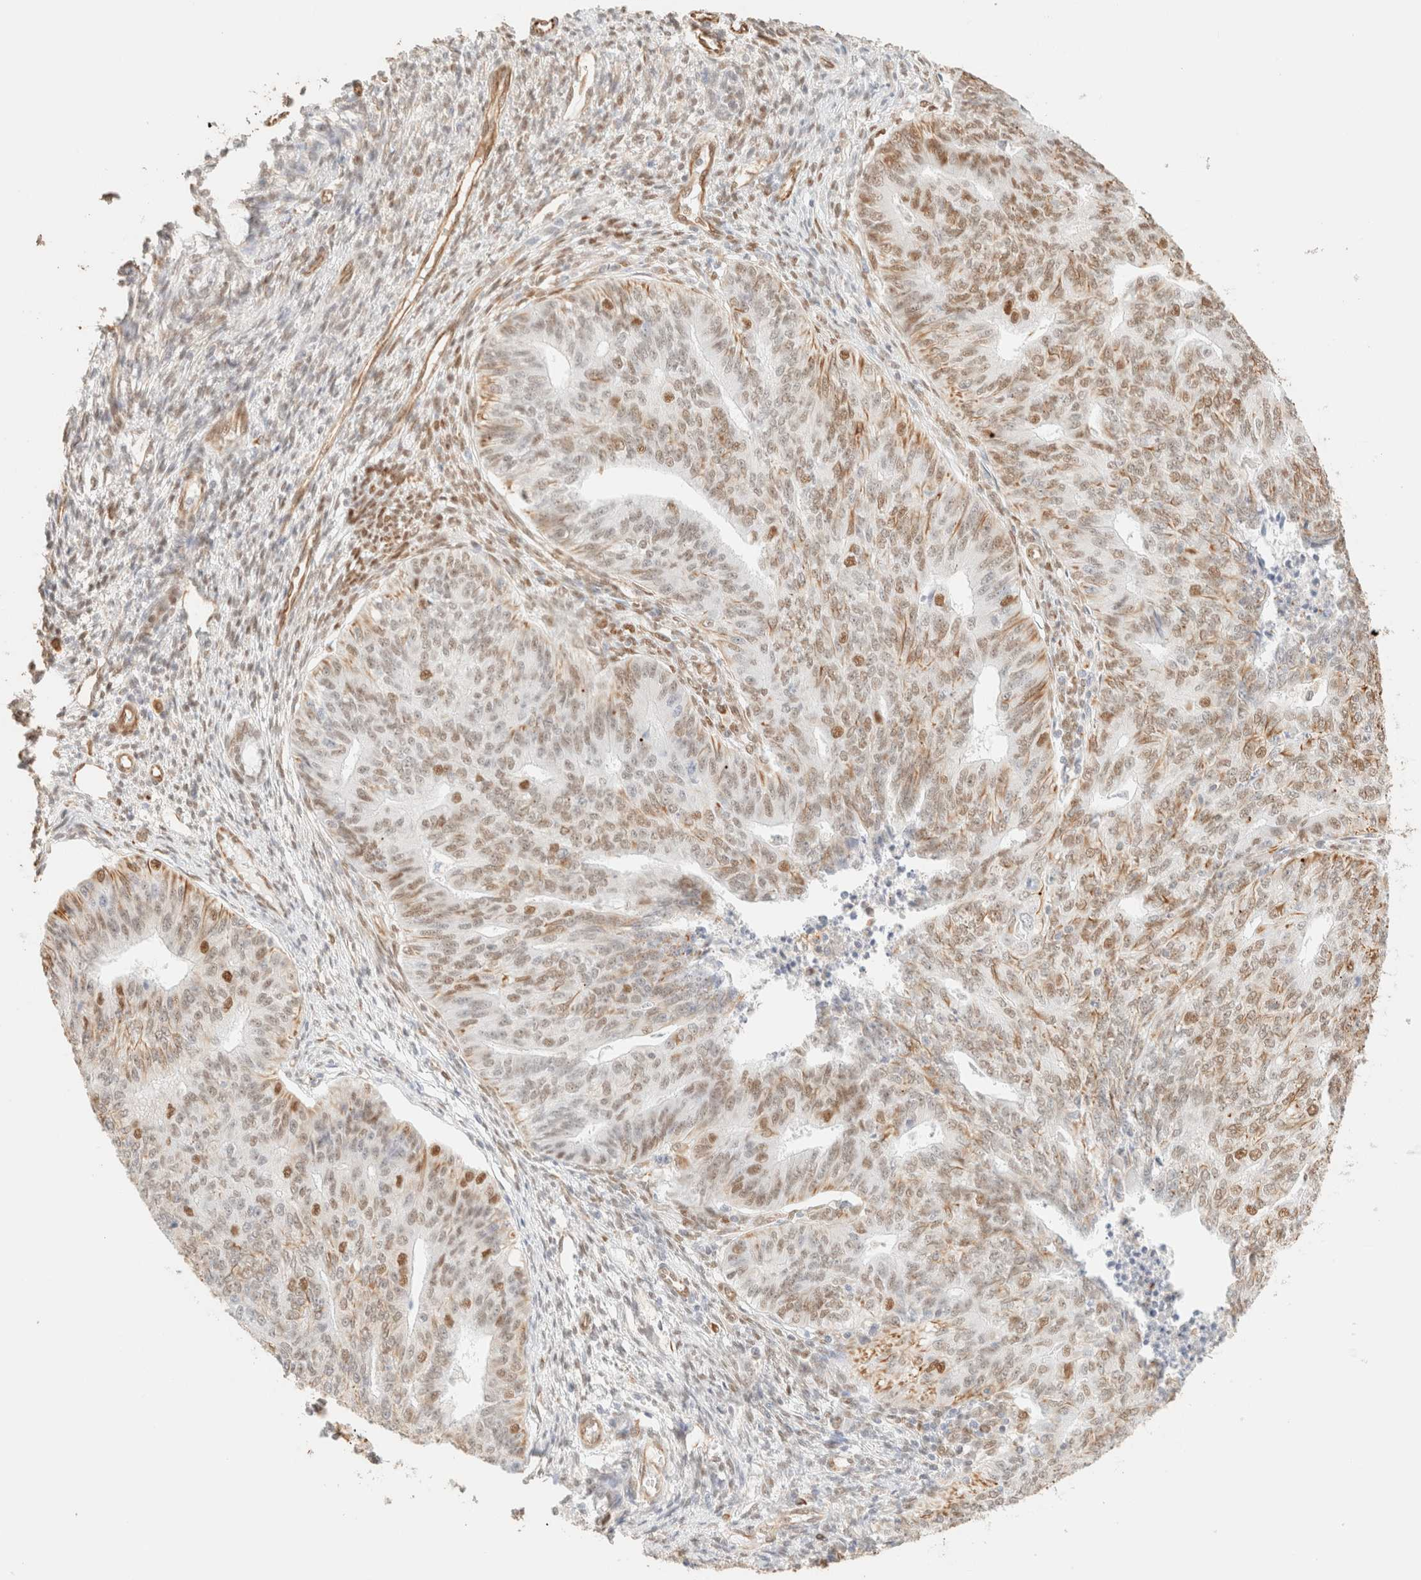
{"staining": {"intensity": "moderate", "quantity": "25%-75%", "location": "nuclear"}, "tissue": "endometrial cancer", "cell_type": "Tumor cells", "image_type": "cancer", "snomed": [{"axis": "morphology", "description": "Adenocarcinoma, NOS"}, {"axis": "topography", "description": "Endometrium"}], "caption": "Moderate nuclear staining for a protein is present in approximately 25%-75% of tumor cells of endometrial cancer using immunohistochemistry (IHC).", "gene": "ZSCAN18", "patient": {"sex": "female", "age": 32}}